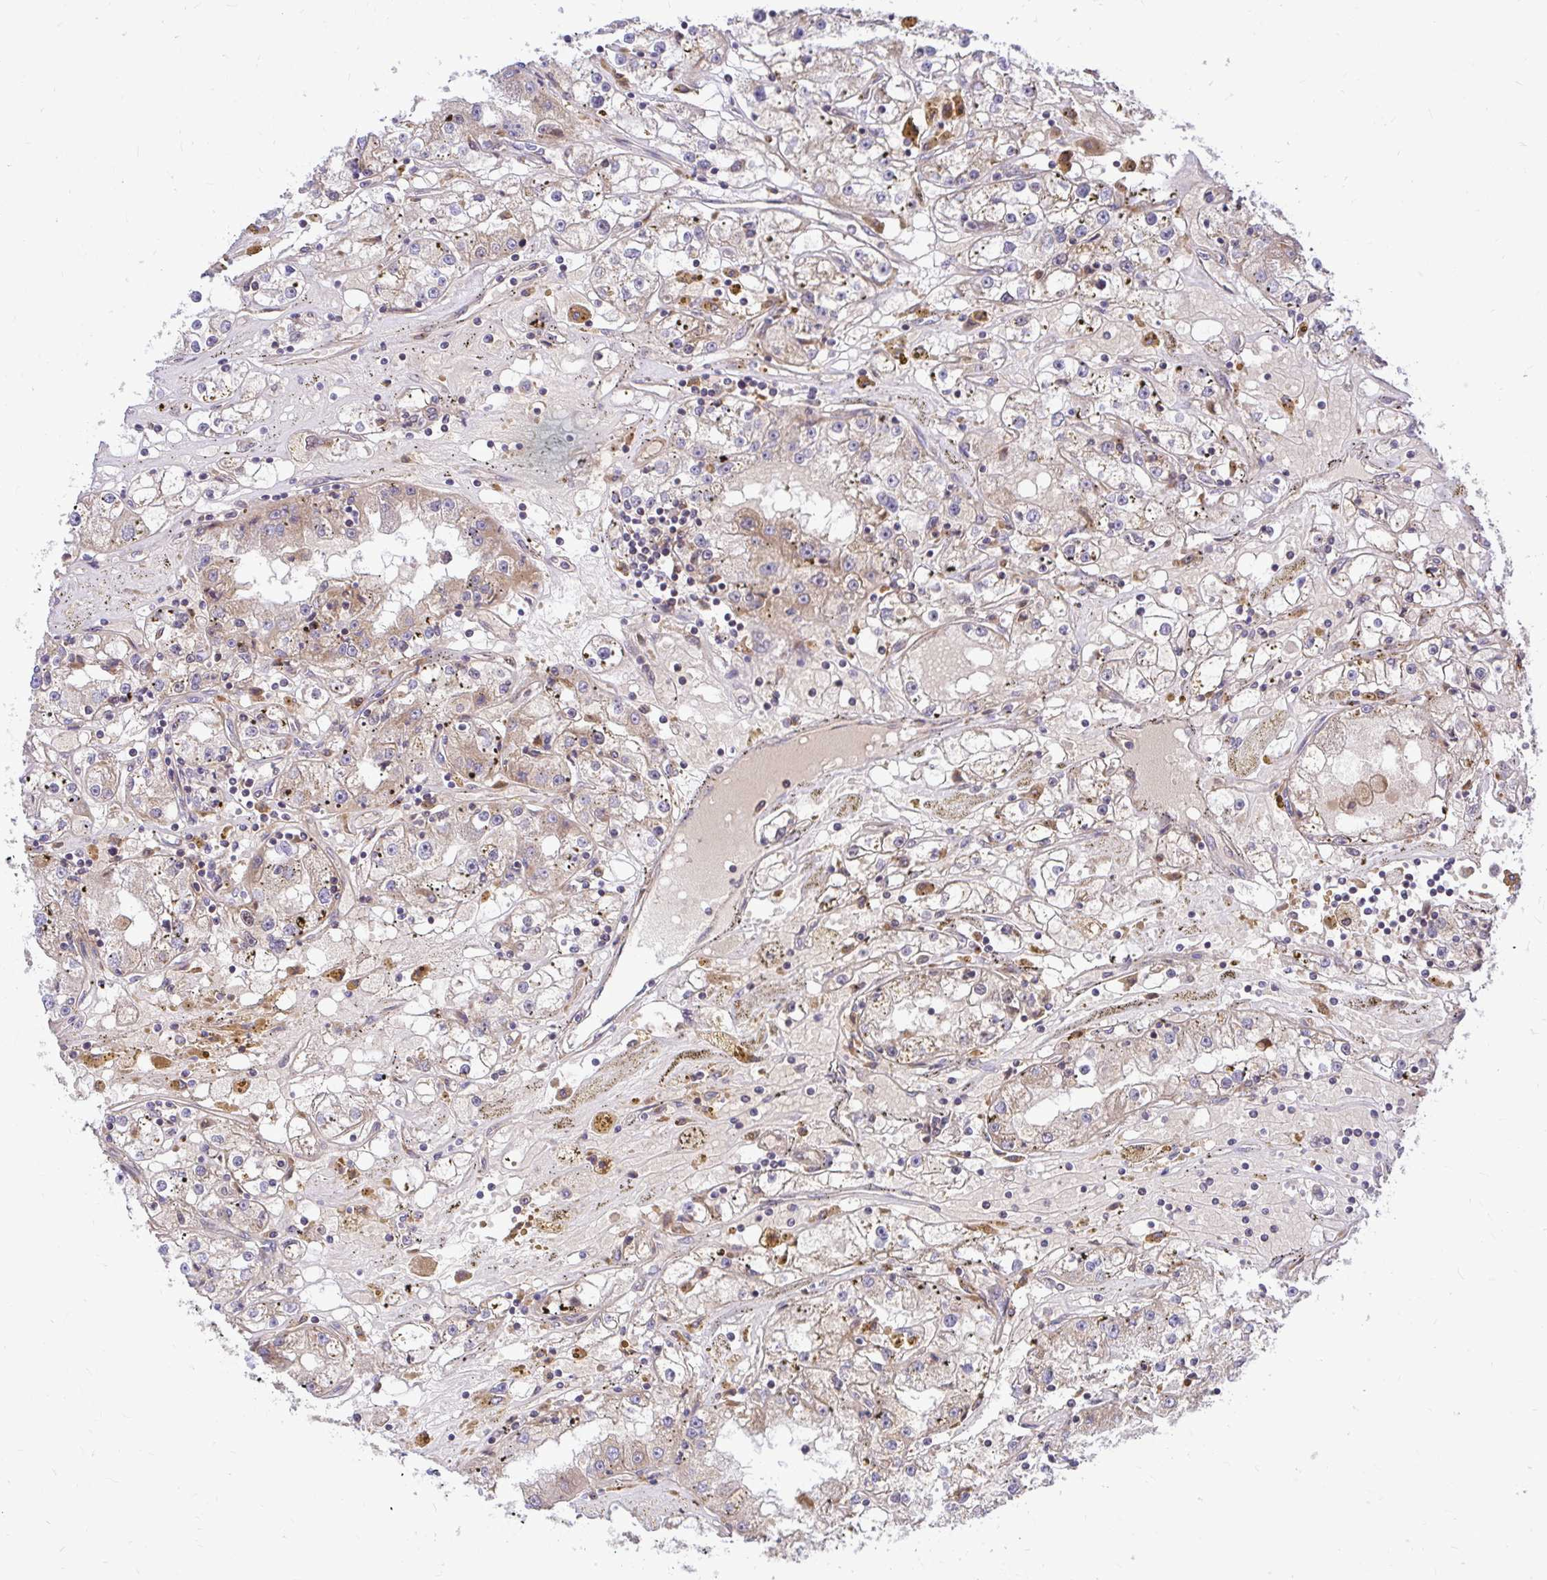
{"staining": {"intensity": "moderate", "quantity": "<25%", "location": "cytoplasmic/membranous"}, "tissue": "renal cancer", "cell_type": "Tumor cells", "image_type": "cancer", "snomed": [{"axis": "morphology", "description": "Adenocarcinoma, NOS"}, {"axis": "topography", "description": "Kidney"}], "caption": "A photomicrograph of human renal cancer stained for a protein shows moderate cytoplasmic/membranous brown staining in tumor cells.", "gene": "VTI1B", "patient": {"sex": "male", "age": 56}}